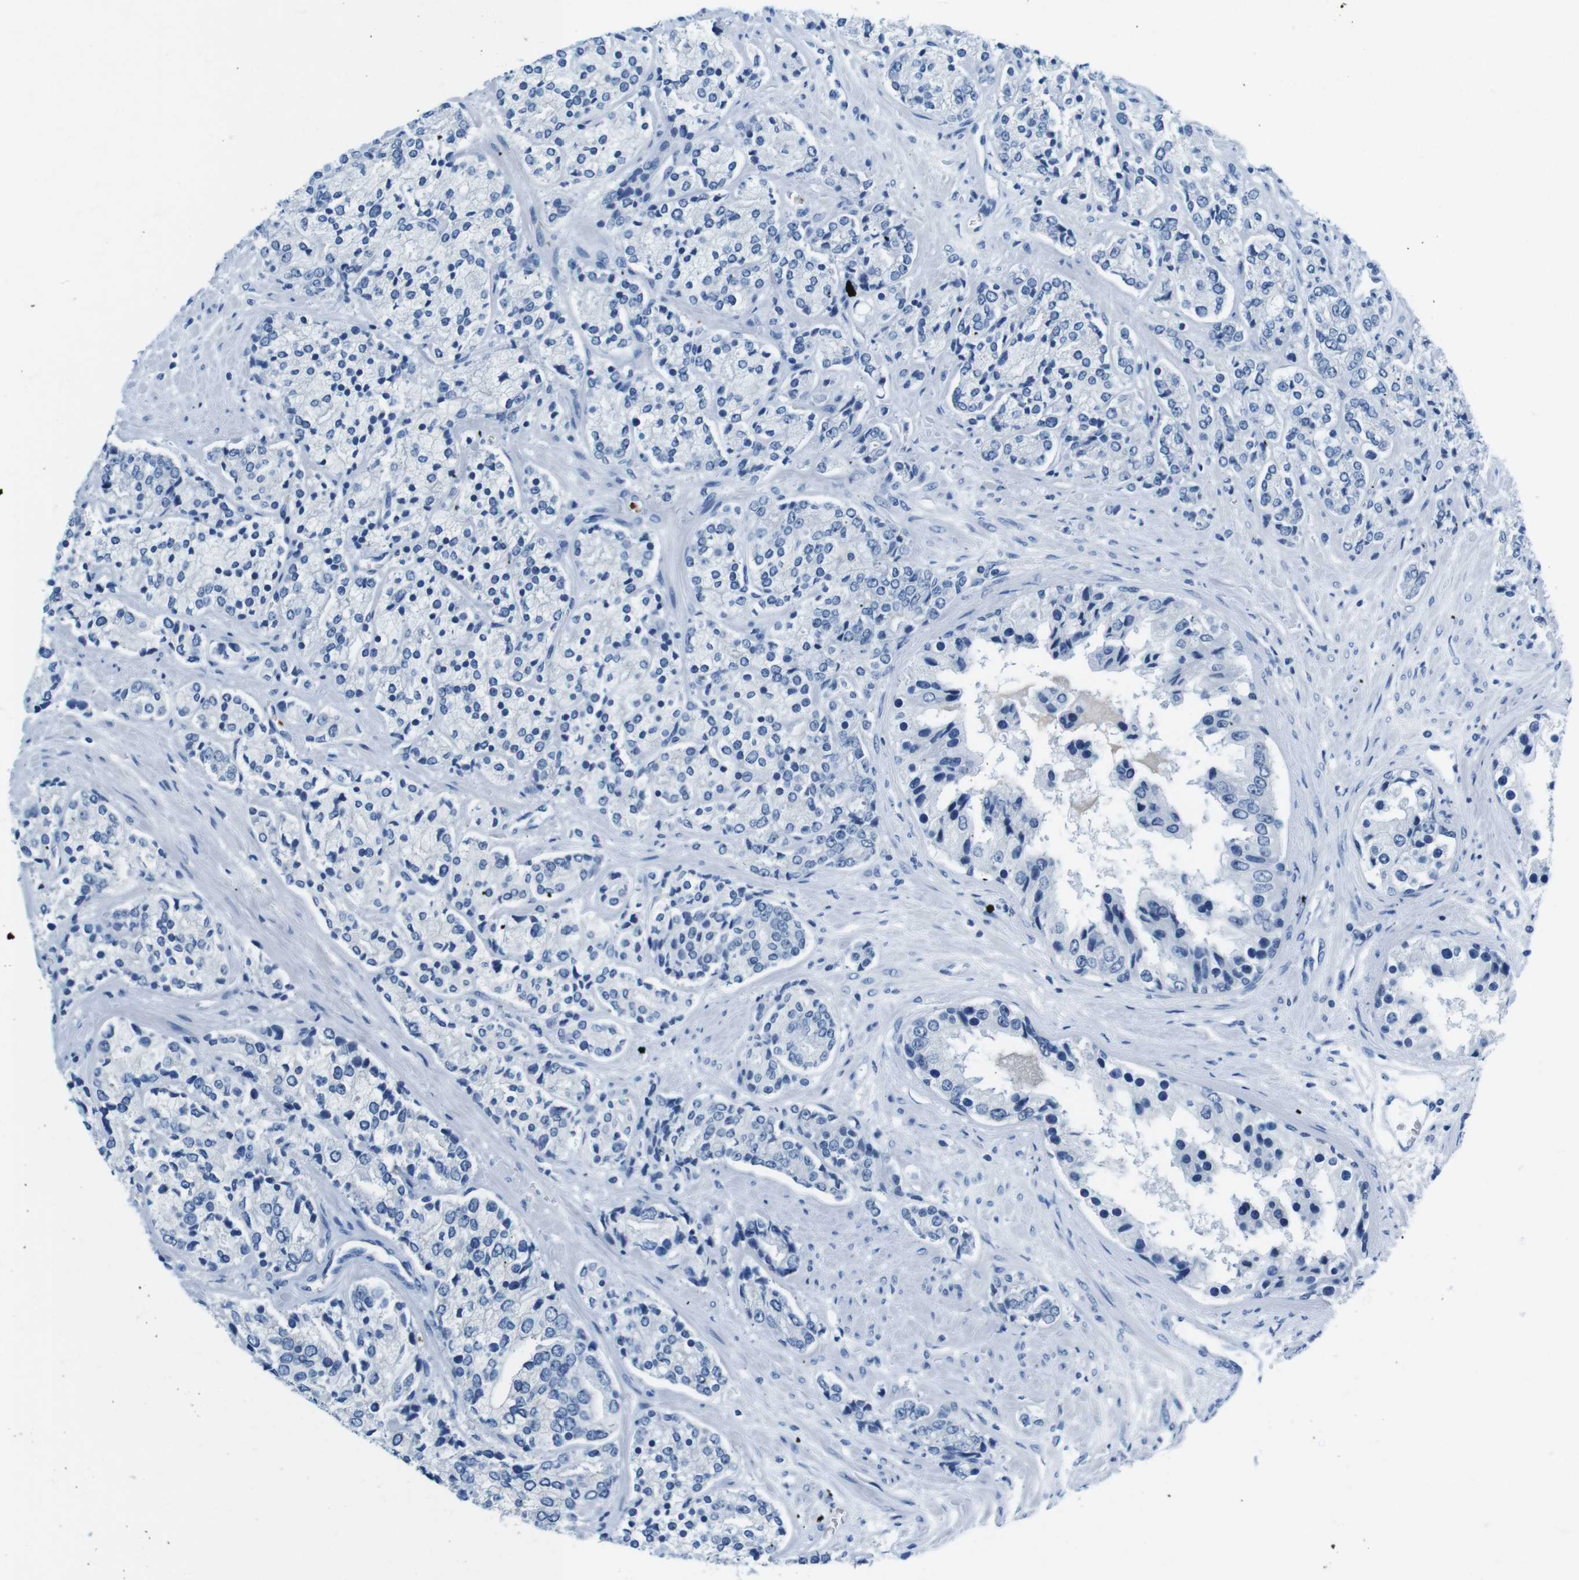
{"staining": {"intensity": "negative", "quantity": "none", "location": "none"}, "tissue": "prostate cancer", "cell_type": "Tumor cells", "image_type": "cancer", "snomed": [{"axis": "morphology", "description": "Adenocarcinoma, High grade"}, {"axis": "topography", "description": "Prostate"}], "caption": "Immunohistochemistry of human prostate cancer exhibits no staining in tumor cells.", "gene": "TFAP2C", "patient": {"sex": "male", "age": 71}}